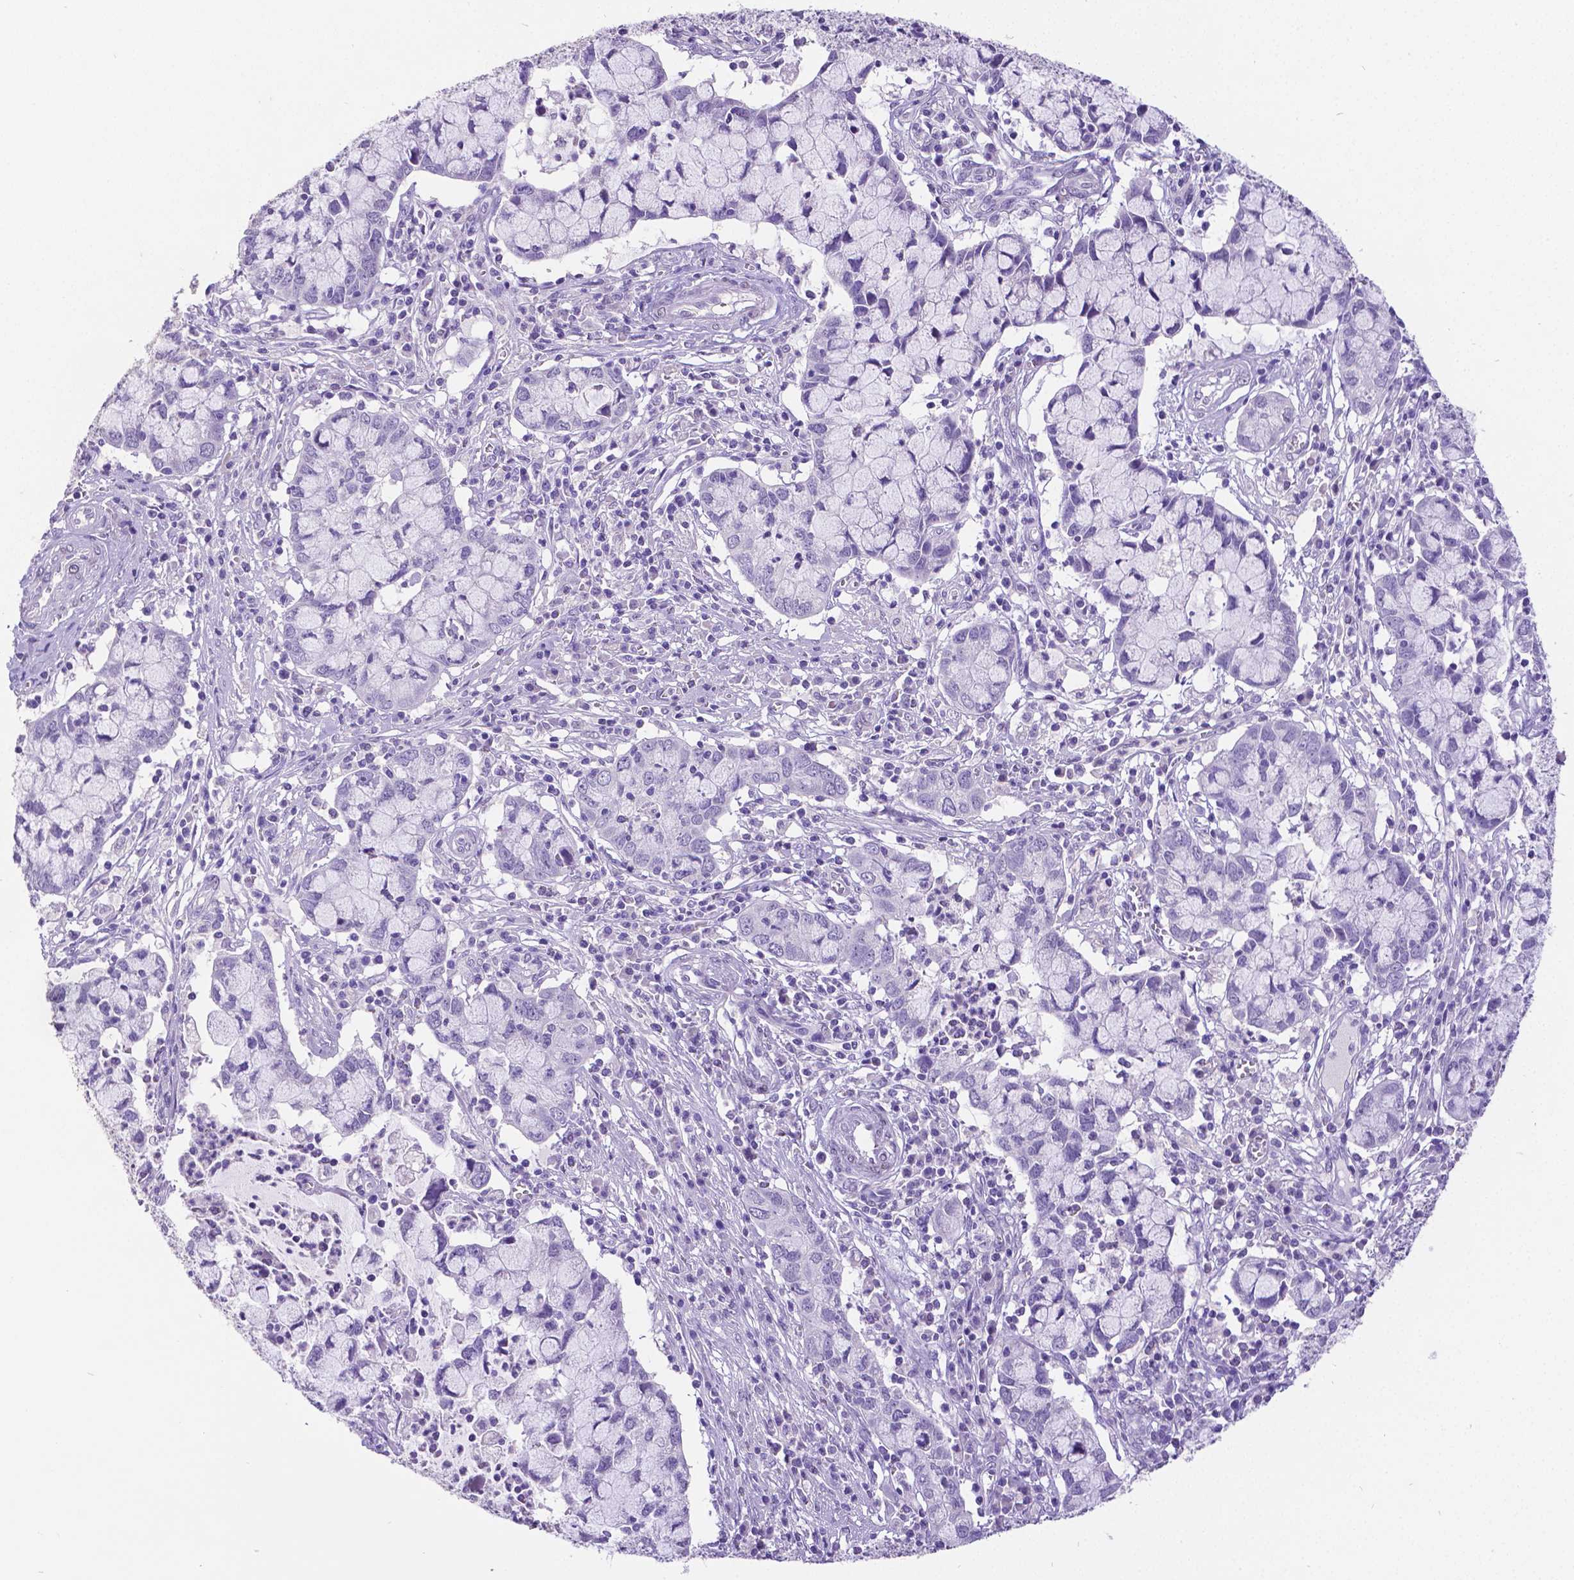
{"staining": {"intensity": "negative", "quantity": "none", "location": "none"}, "tissue": "cervical cancer", "cell_type": "Tumor cells", "image_type": "cancer", "snomed": [{"axis": "morphology", "description": "Adenocarcinoma, NOS"}, {"axis": "topography", "description": "Cervix"}], "caption": "A high-resolution image shows immunohistochemistry (IHC) staining of cervical cancer (adenocarcinoma), which exhibits no significant expression in tumor cells.", "gene": "SATB2", "patient": {"sex": "female", "age": 40}}